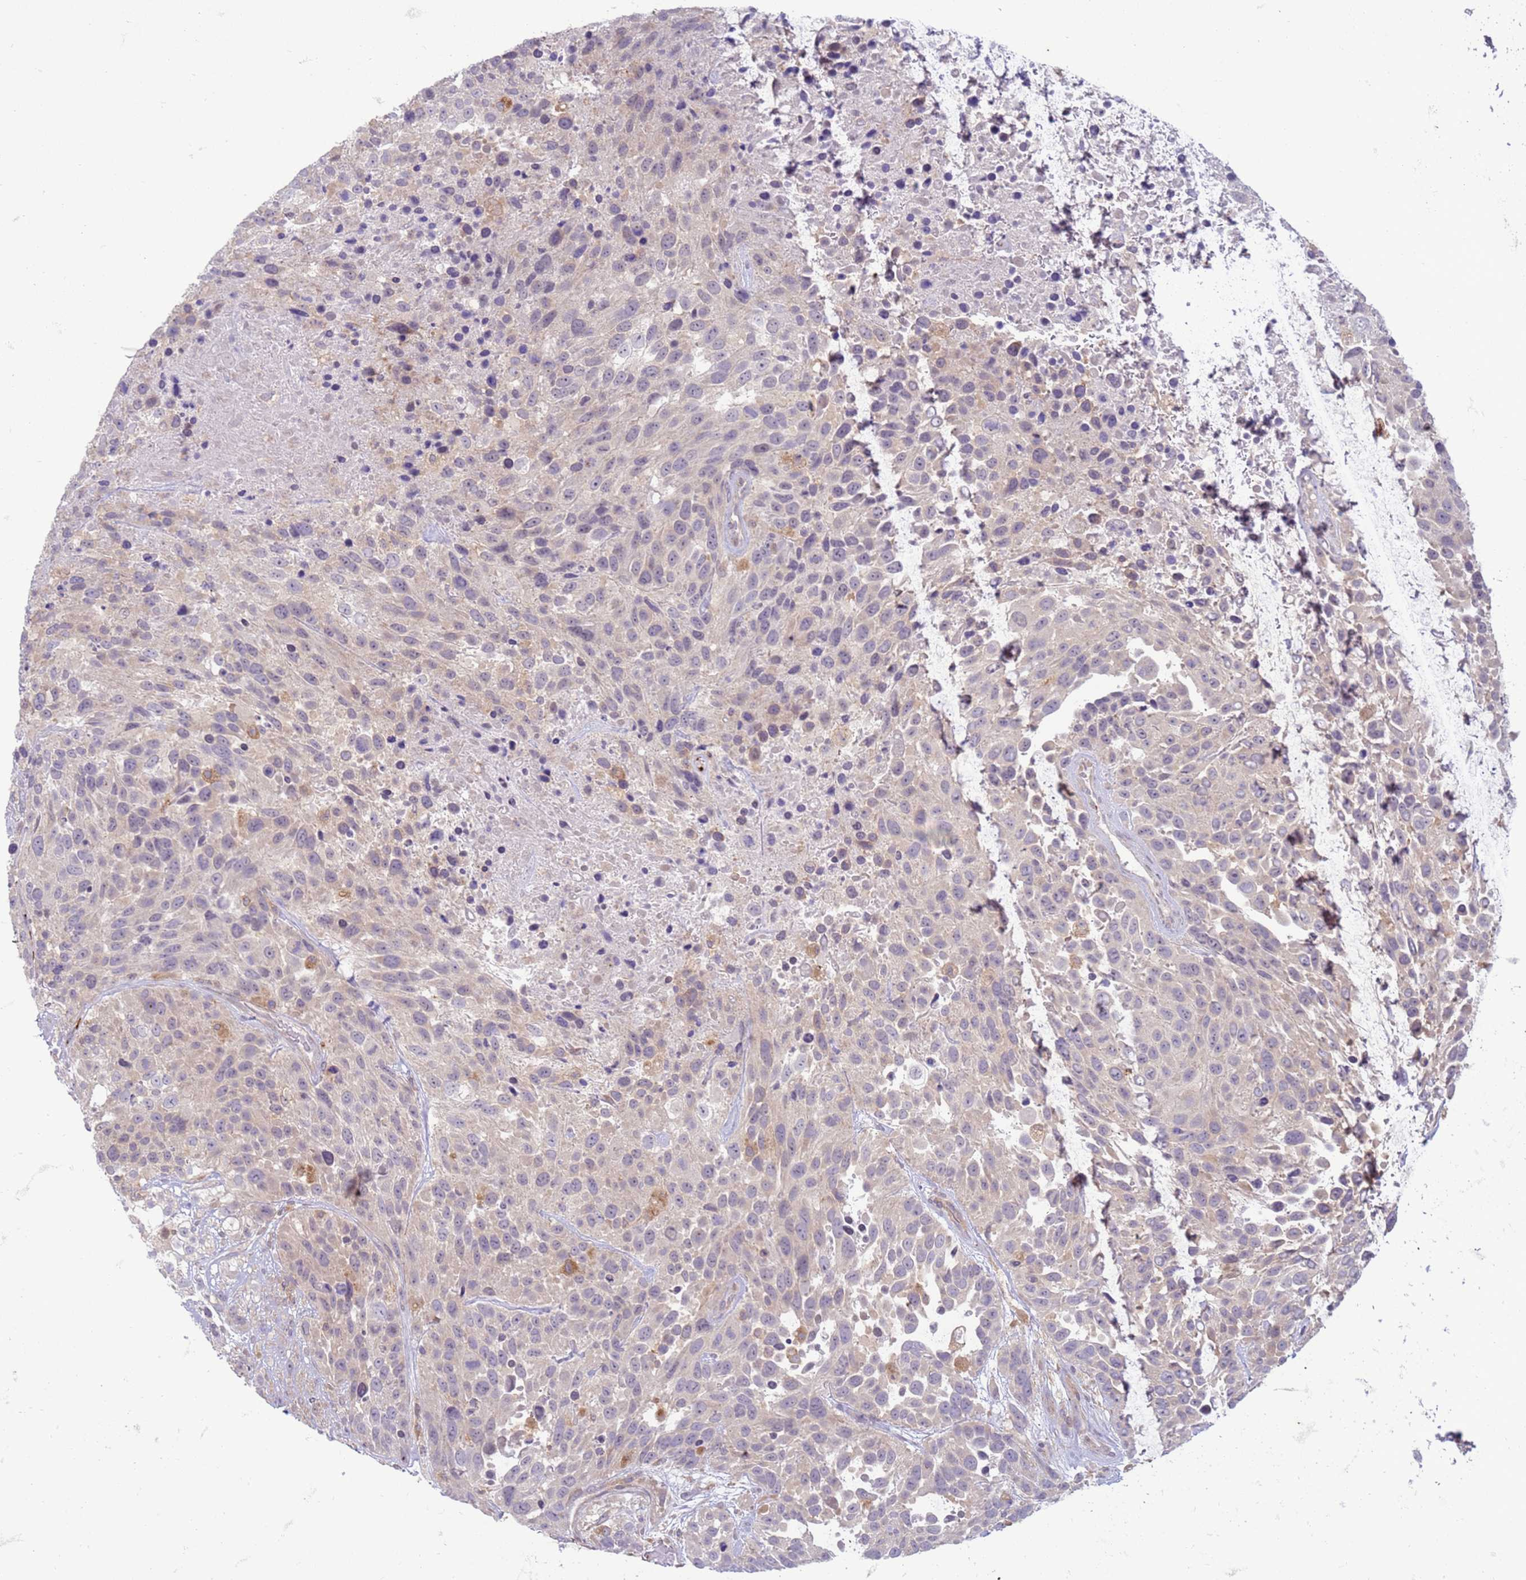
{"staining": {"intensity": "negative", "quantity": "none", "location": "none"}, "tissue": "urothelial cancer", "cell_type": "Tumor cells", "image_type": "cancer", "snomed": [{"axis": "morphology", "description": "Urothelial carcinoma, High grade"}, {"axis": "topography", "description": "Urinary bladder"}], "caption": "Protein analysis of urothelial cancer exhibits no significant staining in tumor cells.", "gene": "SLC15A3", "patient": {"sex": "female", "age": 70}}